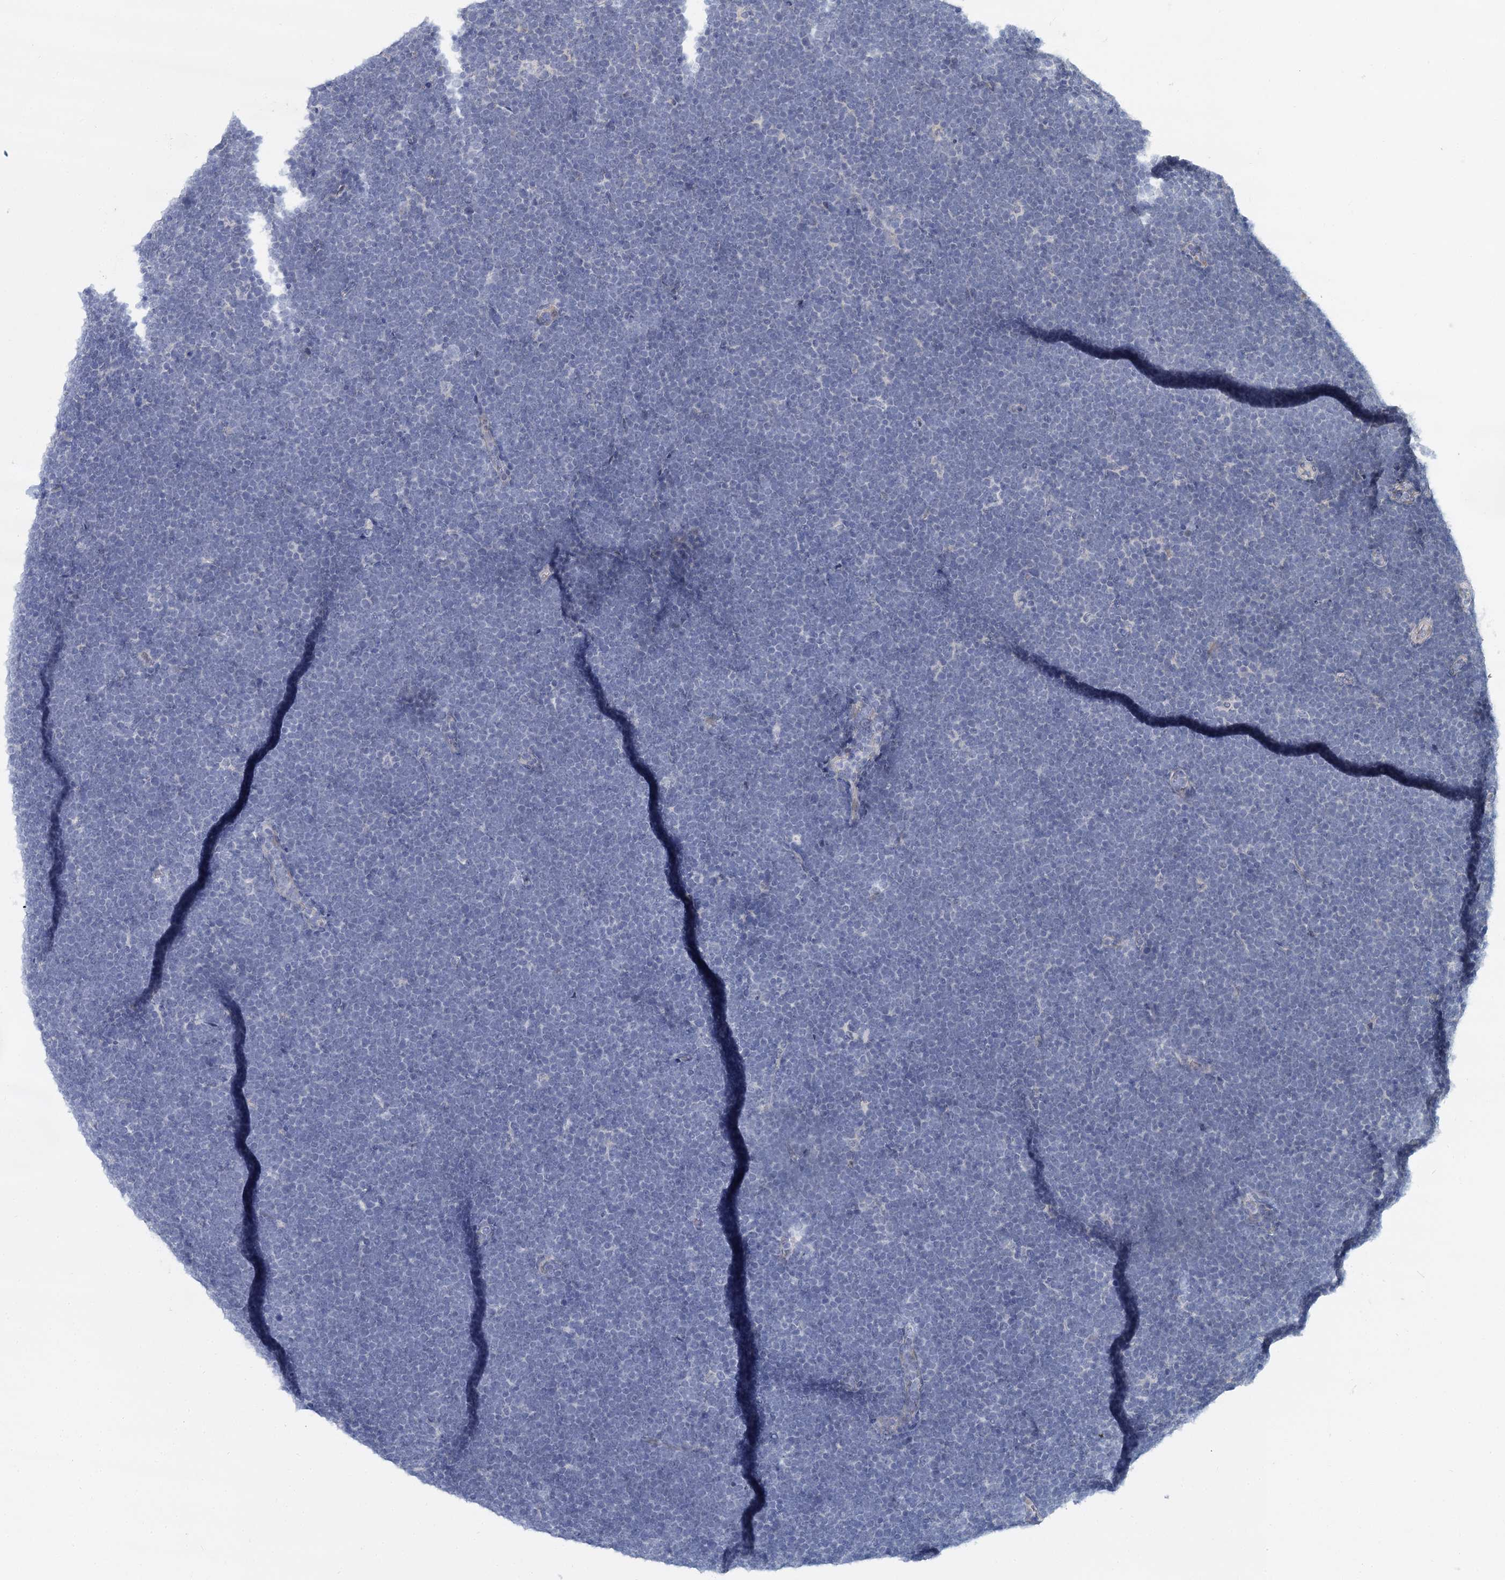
{"staining": {"intensity": "negative", "quantity": "none", "location": "none"}, "tissue": "lymphoma", "cell_type": "Tumor cells", "image_type": "cancer", "snomed": [{"axis": "morphology", "description": "Malignant lymphoma, non-Hodgkin's type, High grade"}, {"axis": "topography", "description": "Lymph node"}], "caption": "Immunohistochemical staining of human high-grade malignant lymphoma, non-Hodgkin's type displays no significant staining in tumor cells.", "gene": "ACRBP", "patient": {"sex": "male", "age": 13}}